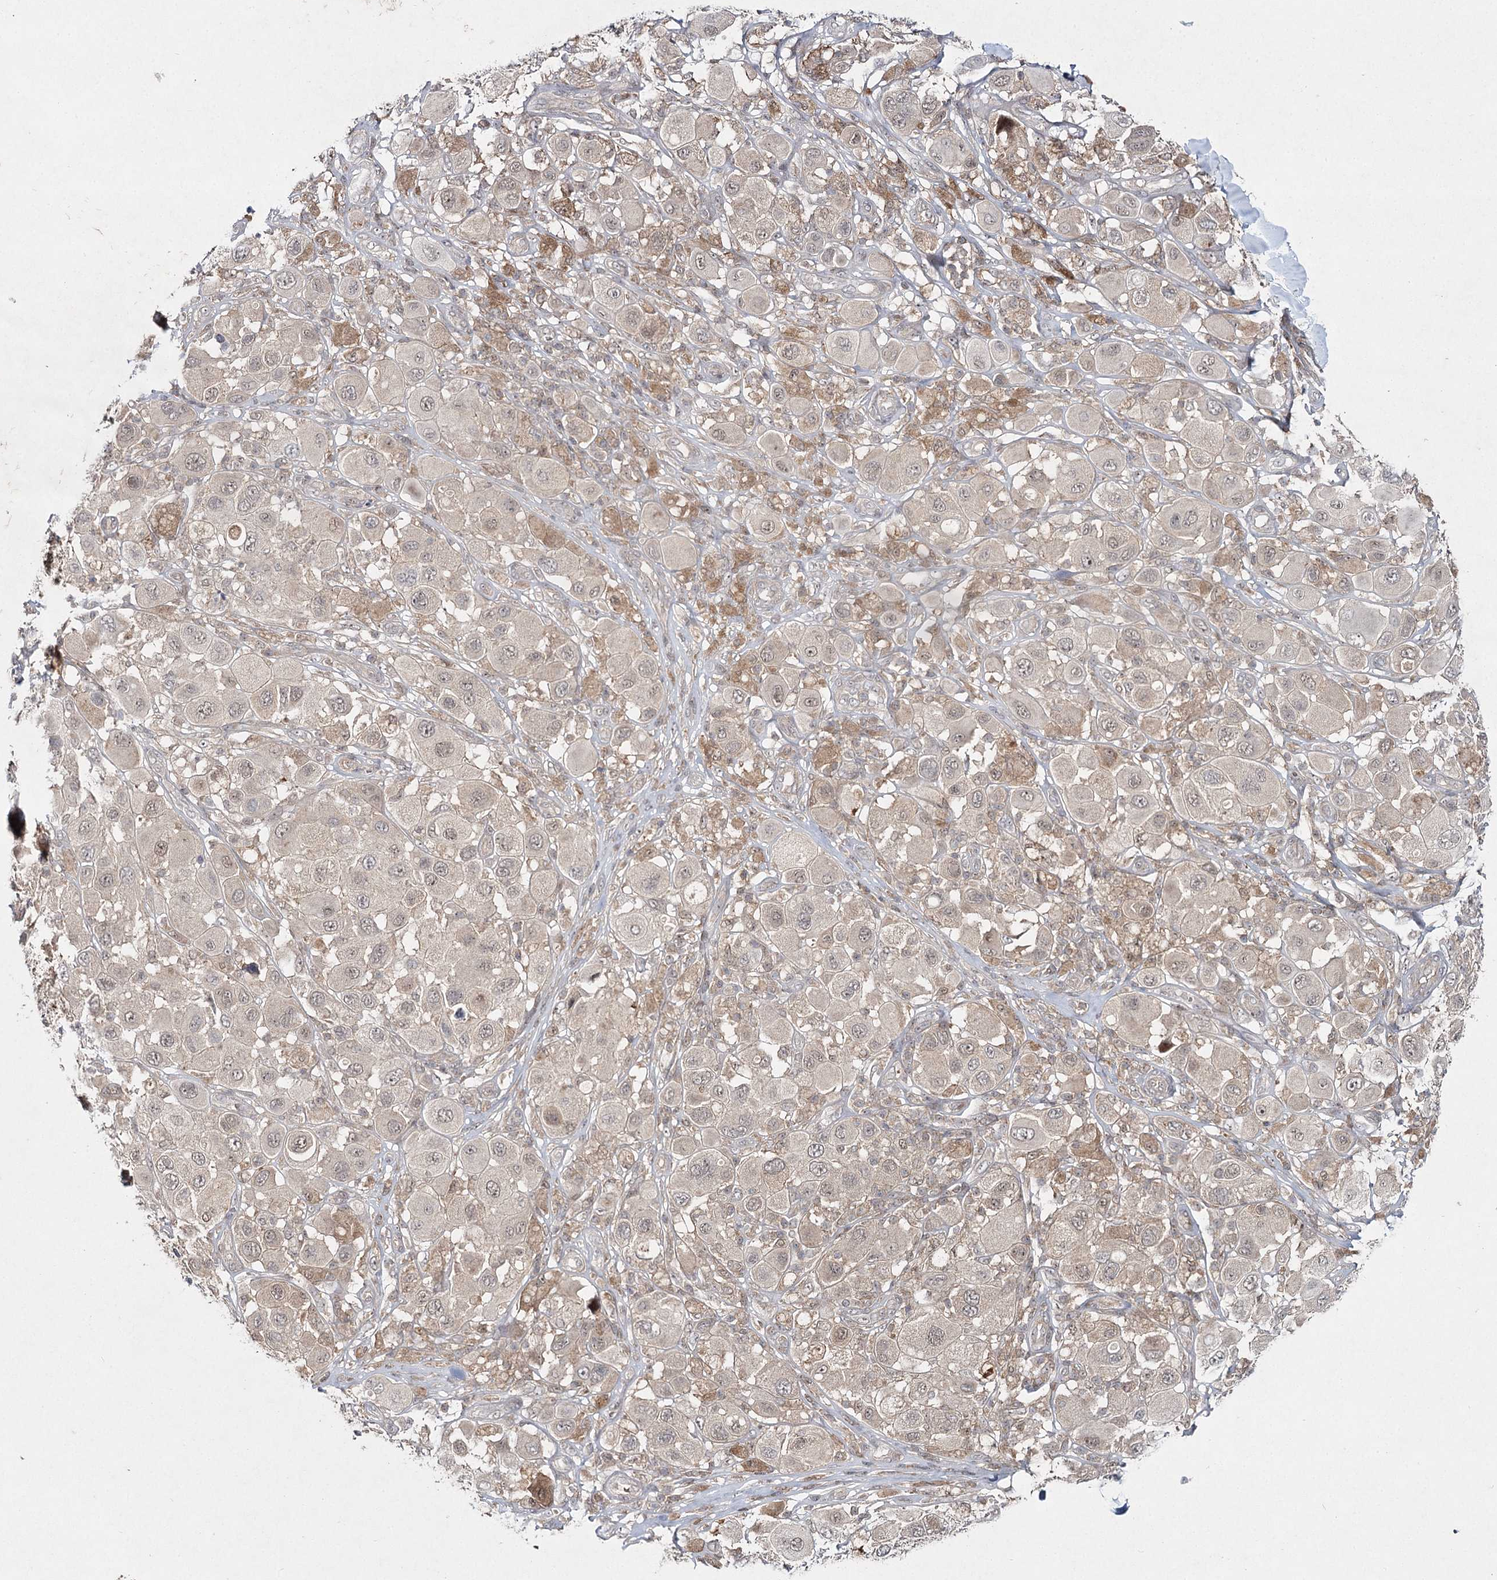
{"staining": {"intensity": "weak", "quantity": "<25%", "location": "nuclear"}, "tissue": "melanoma", "cell_type": "Tumor cells", "image_type": "cancer", "snomed": [{"axis": "morphology", "description": "Malignant melanoma, Metastatic site"}, {"axis": "topography", "description": "Skin"}], "caption": "High power microscopy photomicrograph of an IHC micrograph of melanoma, revealing no significant positivity in tumor cells.", "gene": "WDR44", "patient": {"sex": "male", "age": 41}}